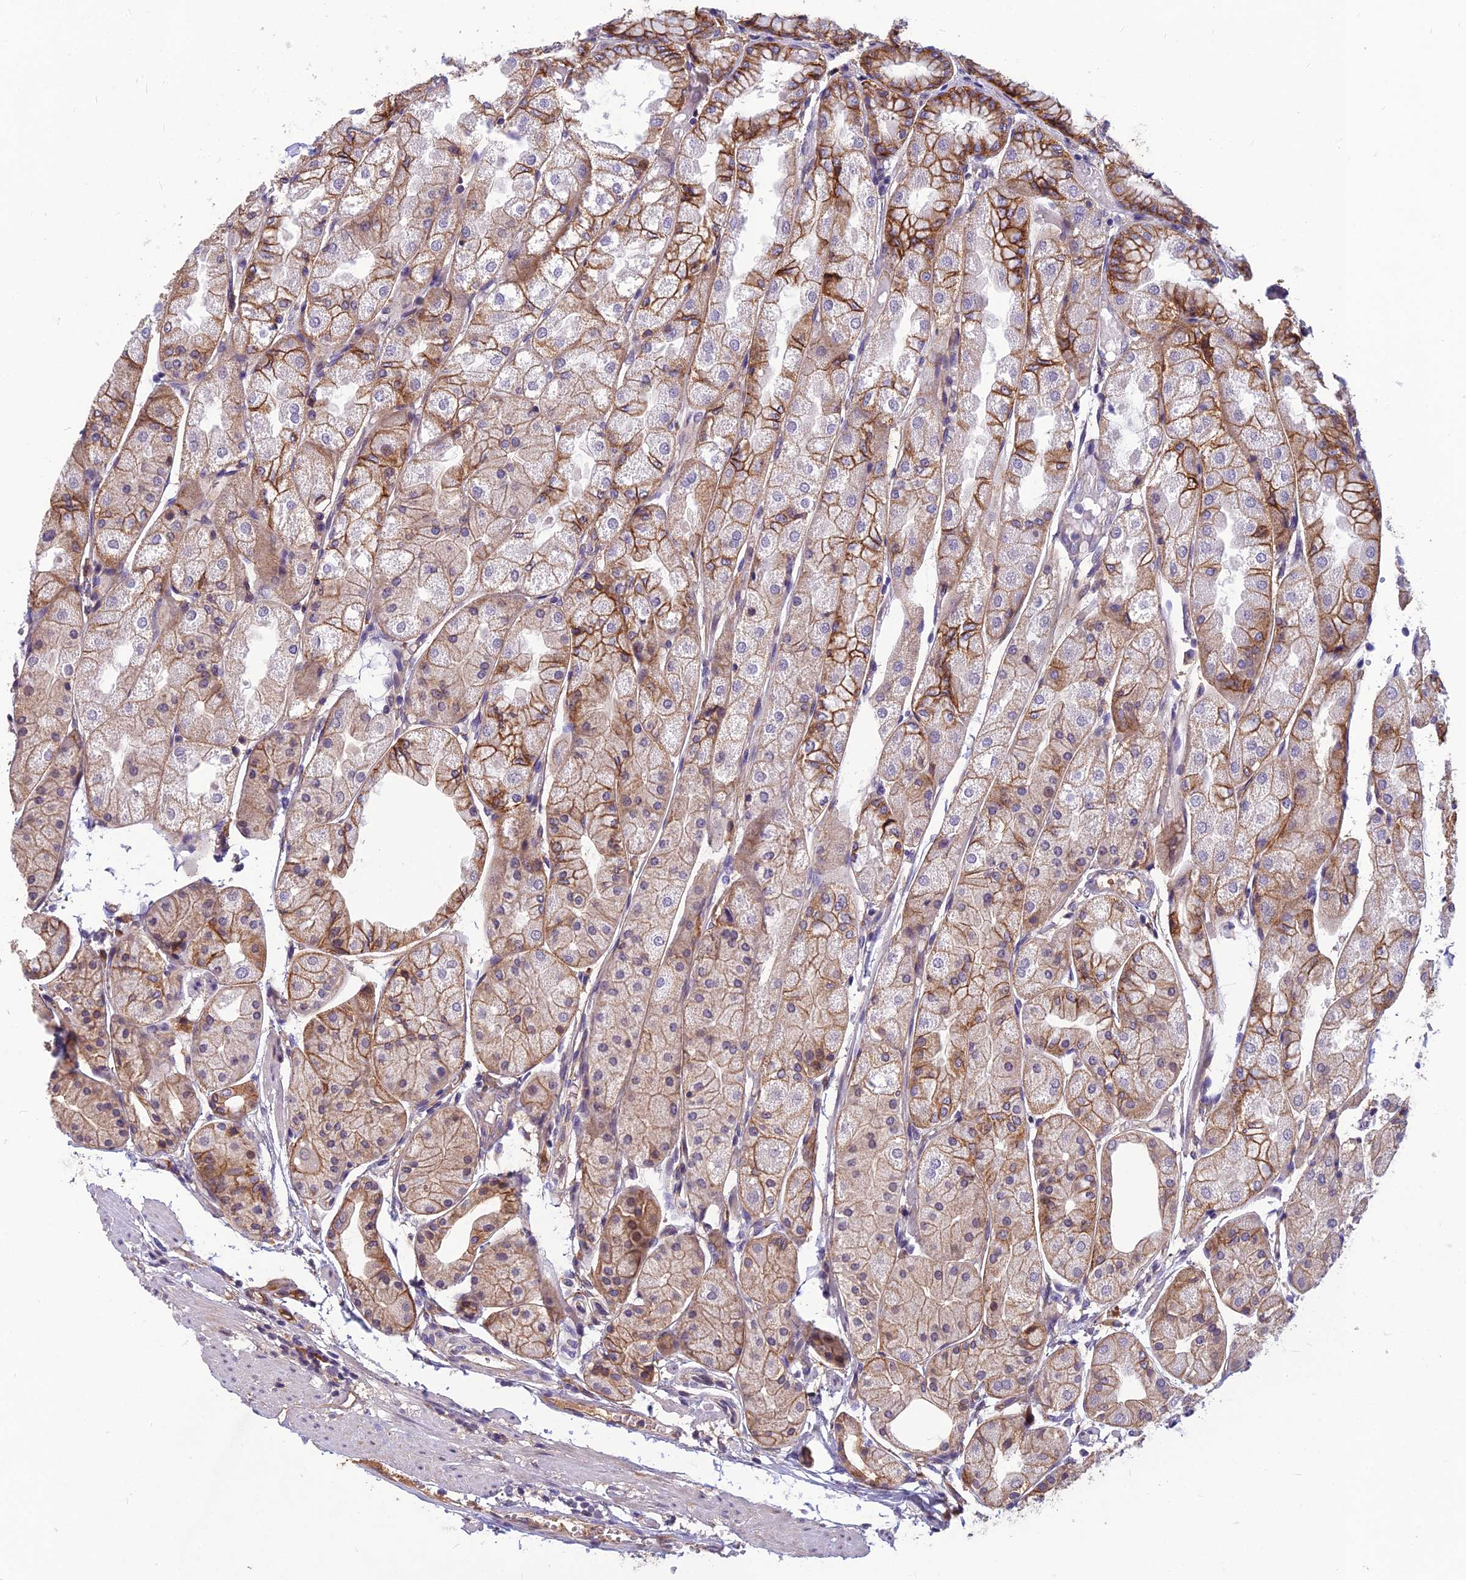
{"staining": {"intensity": "moderate", "quantity": ">75%", "location": "cytoplasmic/membranous"}, "tissue": "stomach", "cell_type": "Glandular cells", "image_type": "normal", "snomed": [{"axis": "morphology", "description": "Normal tissue, NOS"}, {"axis": "topography", "description": "Stomach, upper"}], "caption": "Immunohistochemical staining of normal human stomach reveals >75% levels of moderate cytoplasmic/membranous protein staining in about >75% of glandular cells.", "gene": "TSPAN15", "patient": {"sex": "male", "age": 72}}